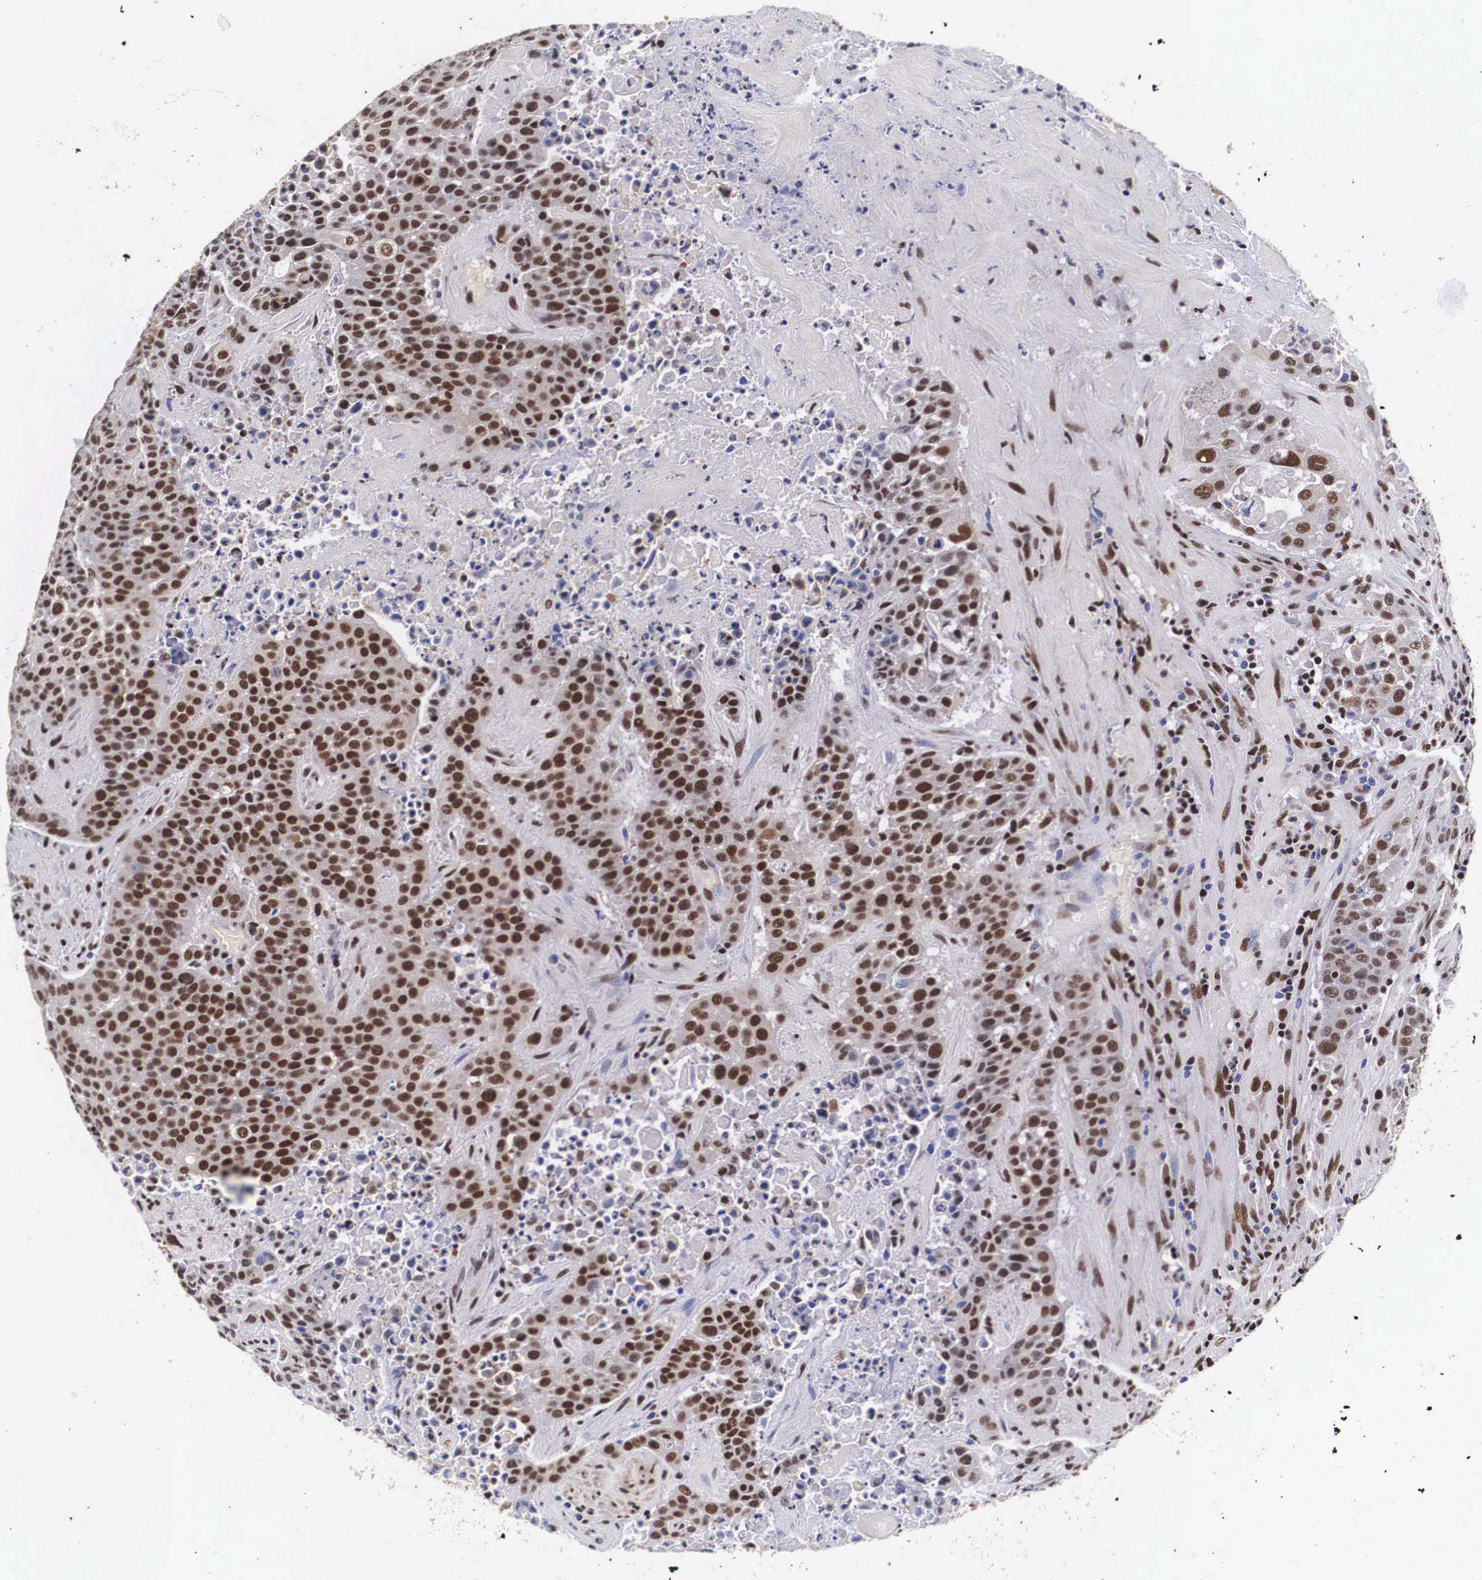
{"staining": {"intensity": "moderate", "quantity": ">75%", "location": "nuclear"}, "tissue": "urothelial cancer", "cell_type": "Tumor cells", "image_type": "cancer", "snomed": [{"axis": "morphology", "description": "Urothelial carcinoma, High grade"}, {"axis": "topography", "description": "Urinary bladder"}], "caption": "Immunohistochemical staining of urothelial carcinoma (high-grade) reveals medium levels of moderate nuclear positivity in about >75% of tumor cells.", "gene": "PABPN1", "patient": {"sex": "male", "age": 74}}